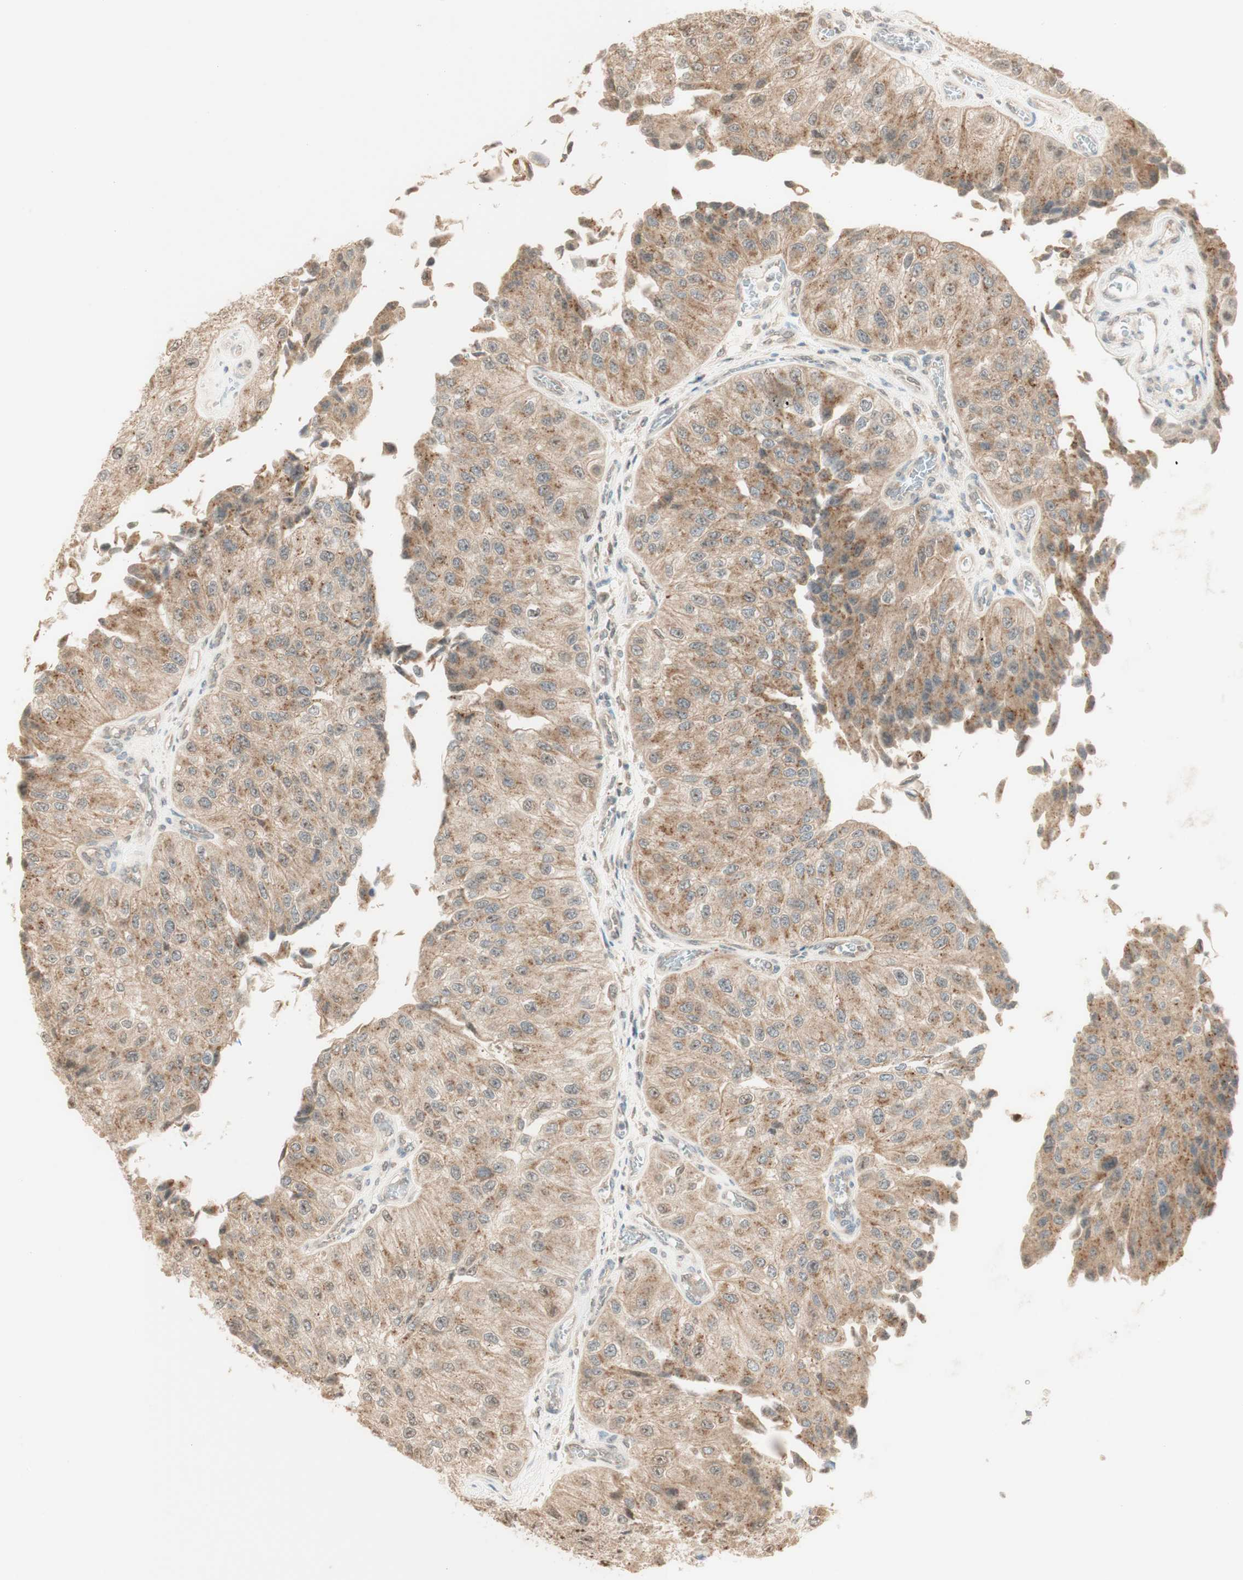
{"staining": {"intensity": "moderate", "quantity": ">75%", "location": "cytoplasmic/membranous,nuclear"}, "tissue": "urothelial cancer", "cell_type": "Tumor cells", "image_type": "cancer", "snomed": [{"axis": "morphology", "description": "Urothelial carcinoma, High grade"}, {"axis": "topography", "description": "Kidney"}, {"axis": "topography", "description": "Urinary bladder"}], "caption": "A micrograph showing moderate cytoplasmic/membranous and nuclear expression in approximately >75% of tumor cells in urothelial cancer, as visualized by brown immunohistochemical staining.", "gene": "SPINT2", "patient": {"sex": "male", "age": 77}}